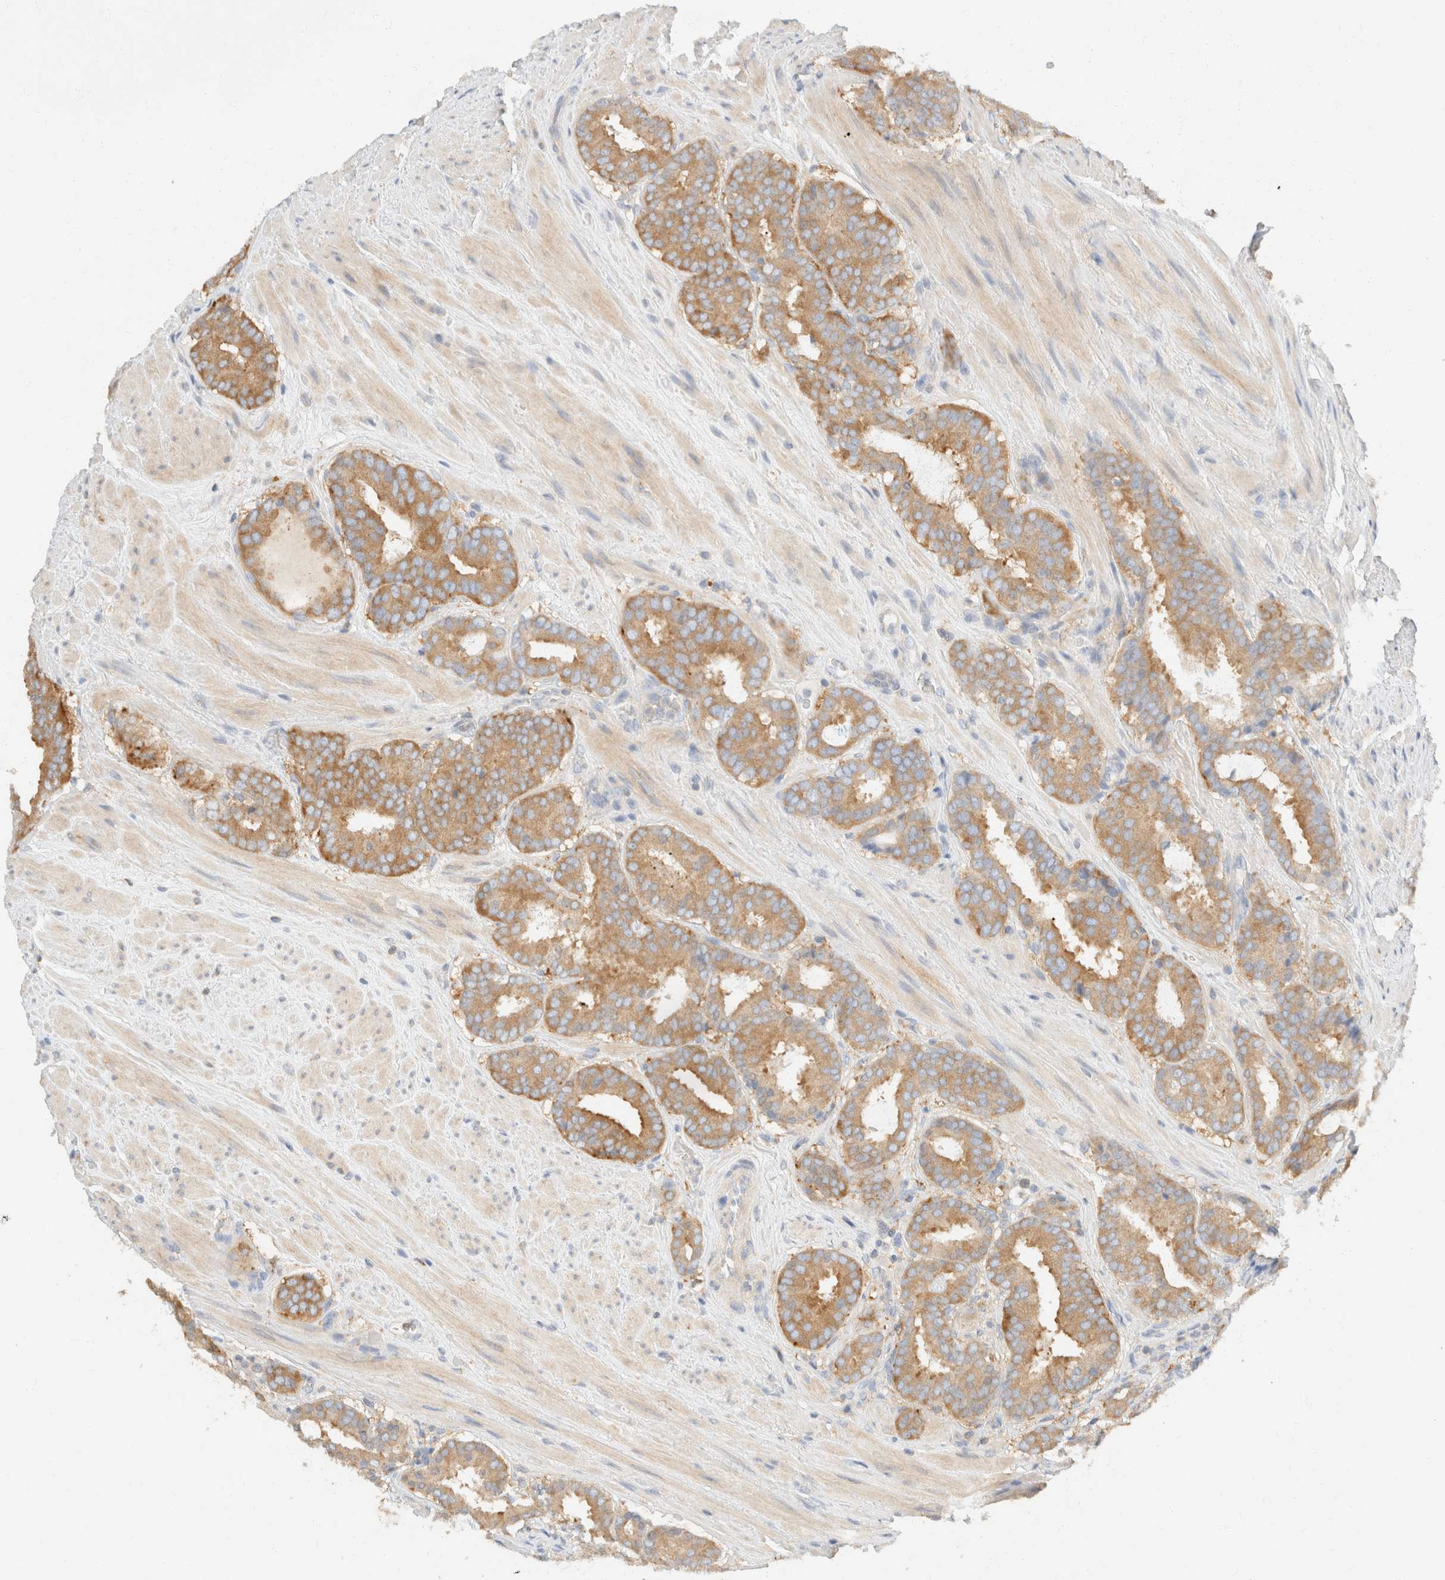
{"staining": {"intensity": "moderate", "quantity": ">75%", "location": "cytoplasmic/membranous"}, "tissue": "prostate cancer", "cell_type": "Tumor cells", "image_type": "cancer", "snomed": [{"axis": "morphology", "description": "Adenocarcinoma, Low grade"}, {"axis": "topography", "description": "Prostate"}], "caption": "The photomicrograph demonstrates staining of prostate low-grade adenocarcinoma, revealing moderate cytoplasmic/membranous protein staining (brown color) within tumor cells.", "gene": "SH3GLB2", "patient": {"sex": "male", "age": 69}}